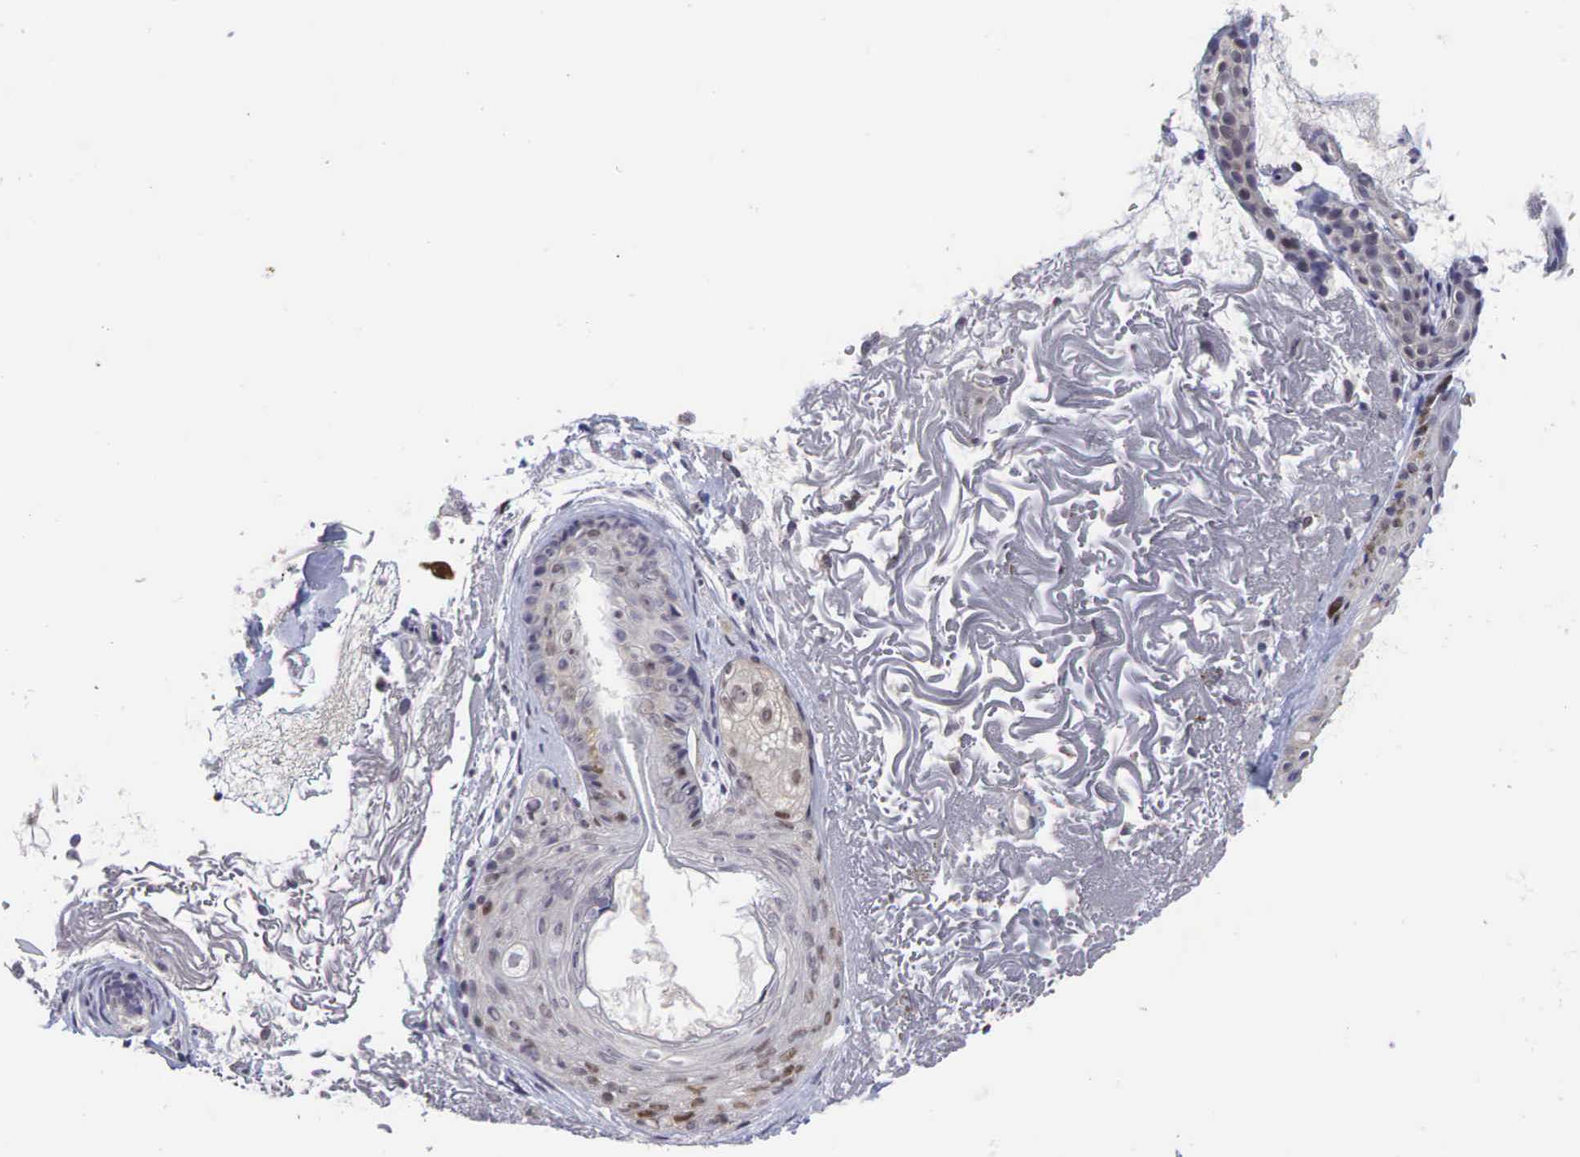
{"staining": {"intensity": "negative", "quantity": "none", "location": "none"}, "tissue": "skin", "cell_type": "Fibroblasts", "image_type": "normal", "snomed": [{"axis": "morphology", "description": "Normal tissue, NOS"}, {"axis": "topography", "description": "Skin"}], "caption": "Immunohistochemical staining of normal skin reveals no significant expression in fibroblasts.", "gene": "CCND1", "patient": {"sex": "female", "age": 90}}